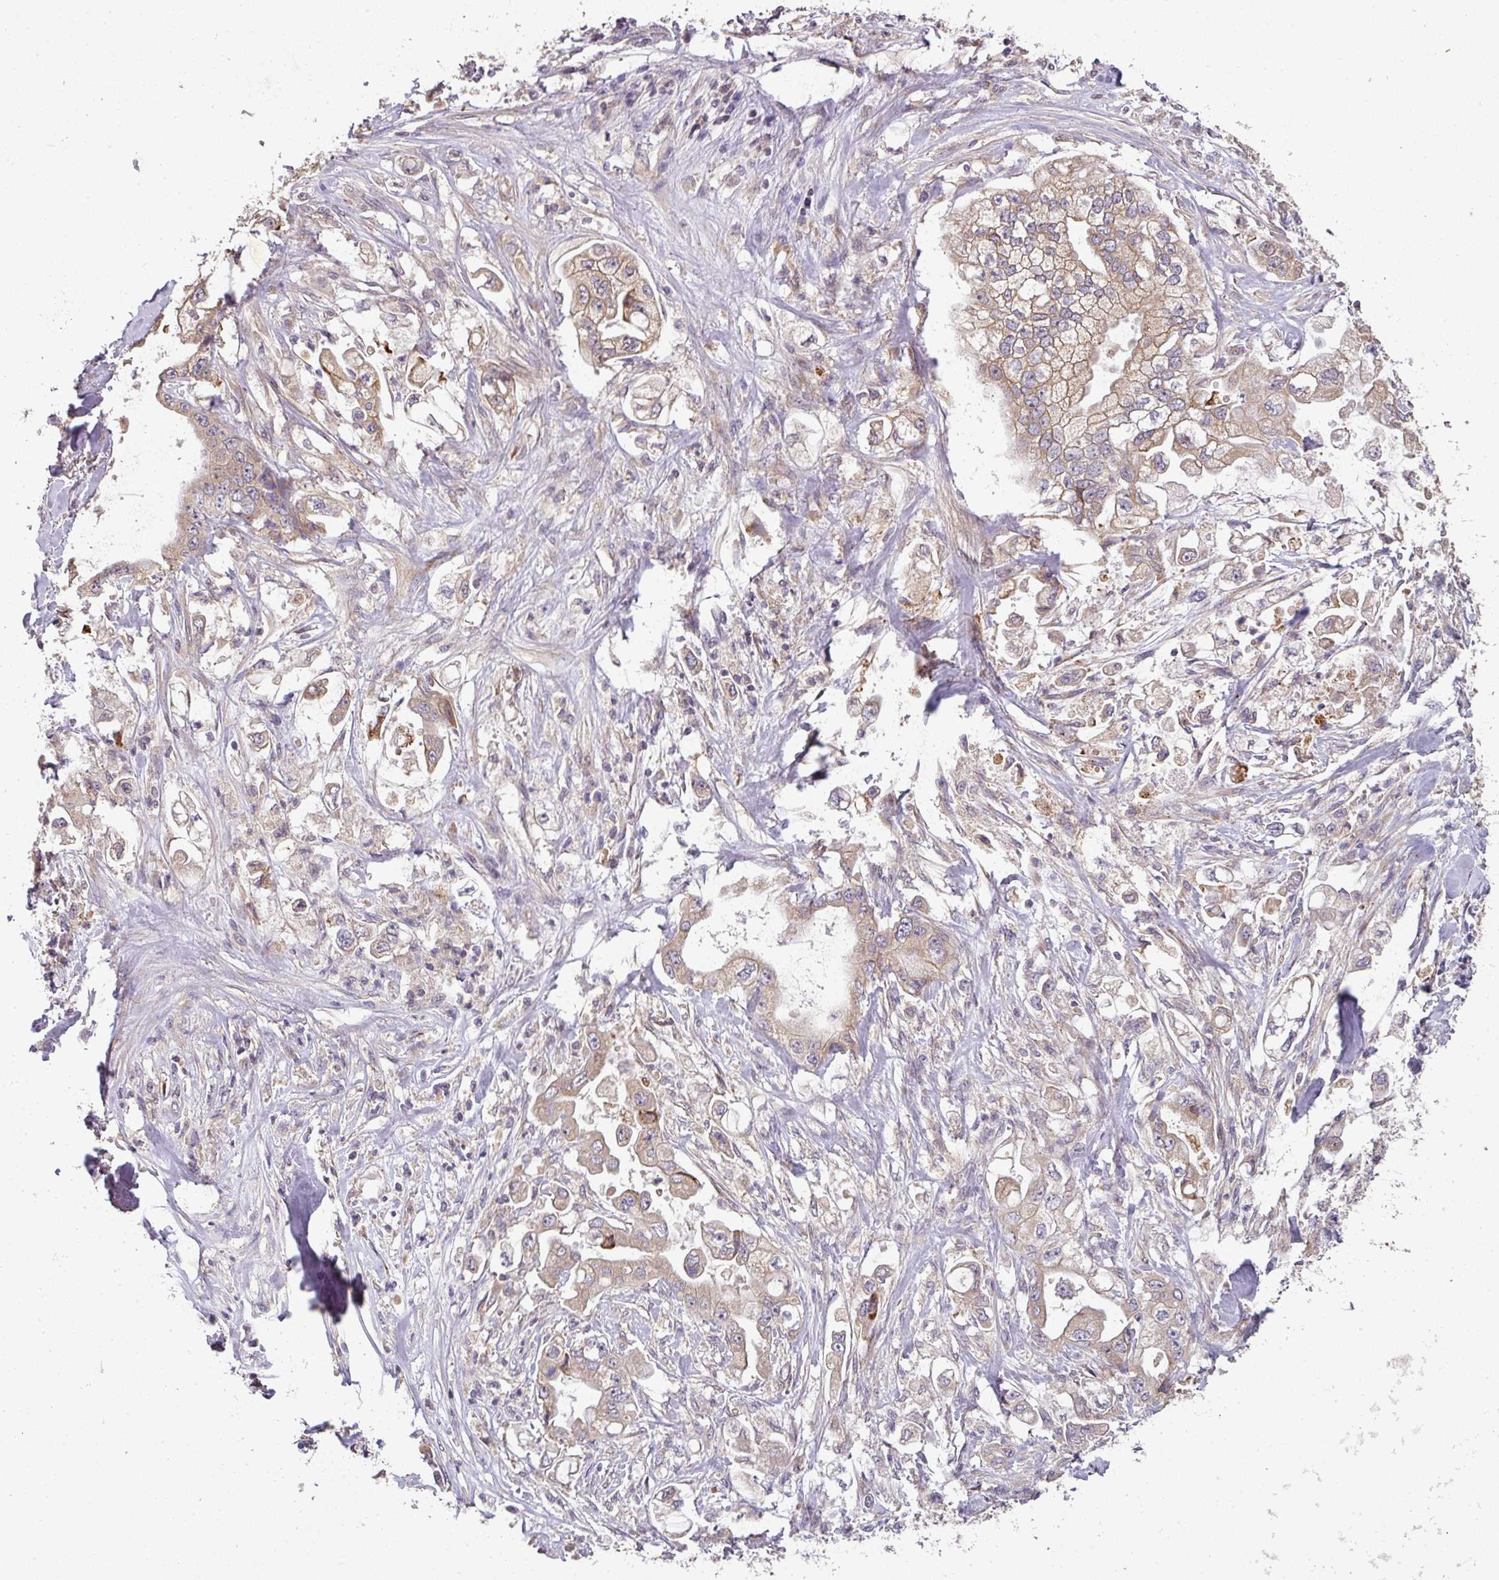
{"staining": {"intensity": "moderate", "quantity": "25%-75%", "location": "cytoplasmic/membranous"}, "tissue": "stomach cancer", "cell_type": "Tumor cells", "image_type": "cancer", "snomed": [{"axis": "morphology", "description": "Adenocarcinoma, NOS"}, {"axis": "topography", "description": "Stomach"}], "caption": "Adenocarcinoma (stomach) stained for a protein (brown) shows moderate cytoplasmic/membranous positive expression in approximately 25%-75% of tumor cells.", "gene": "SPCS3", "patient": {"sex": "male", "age": 62}}